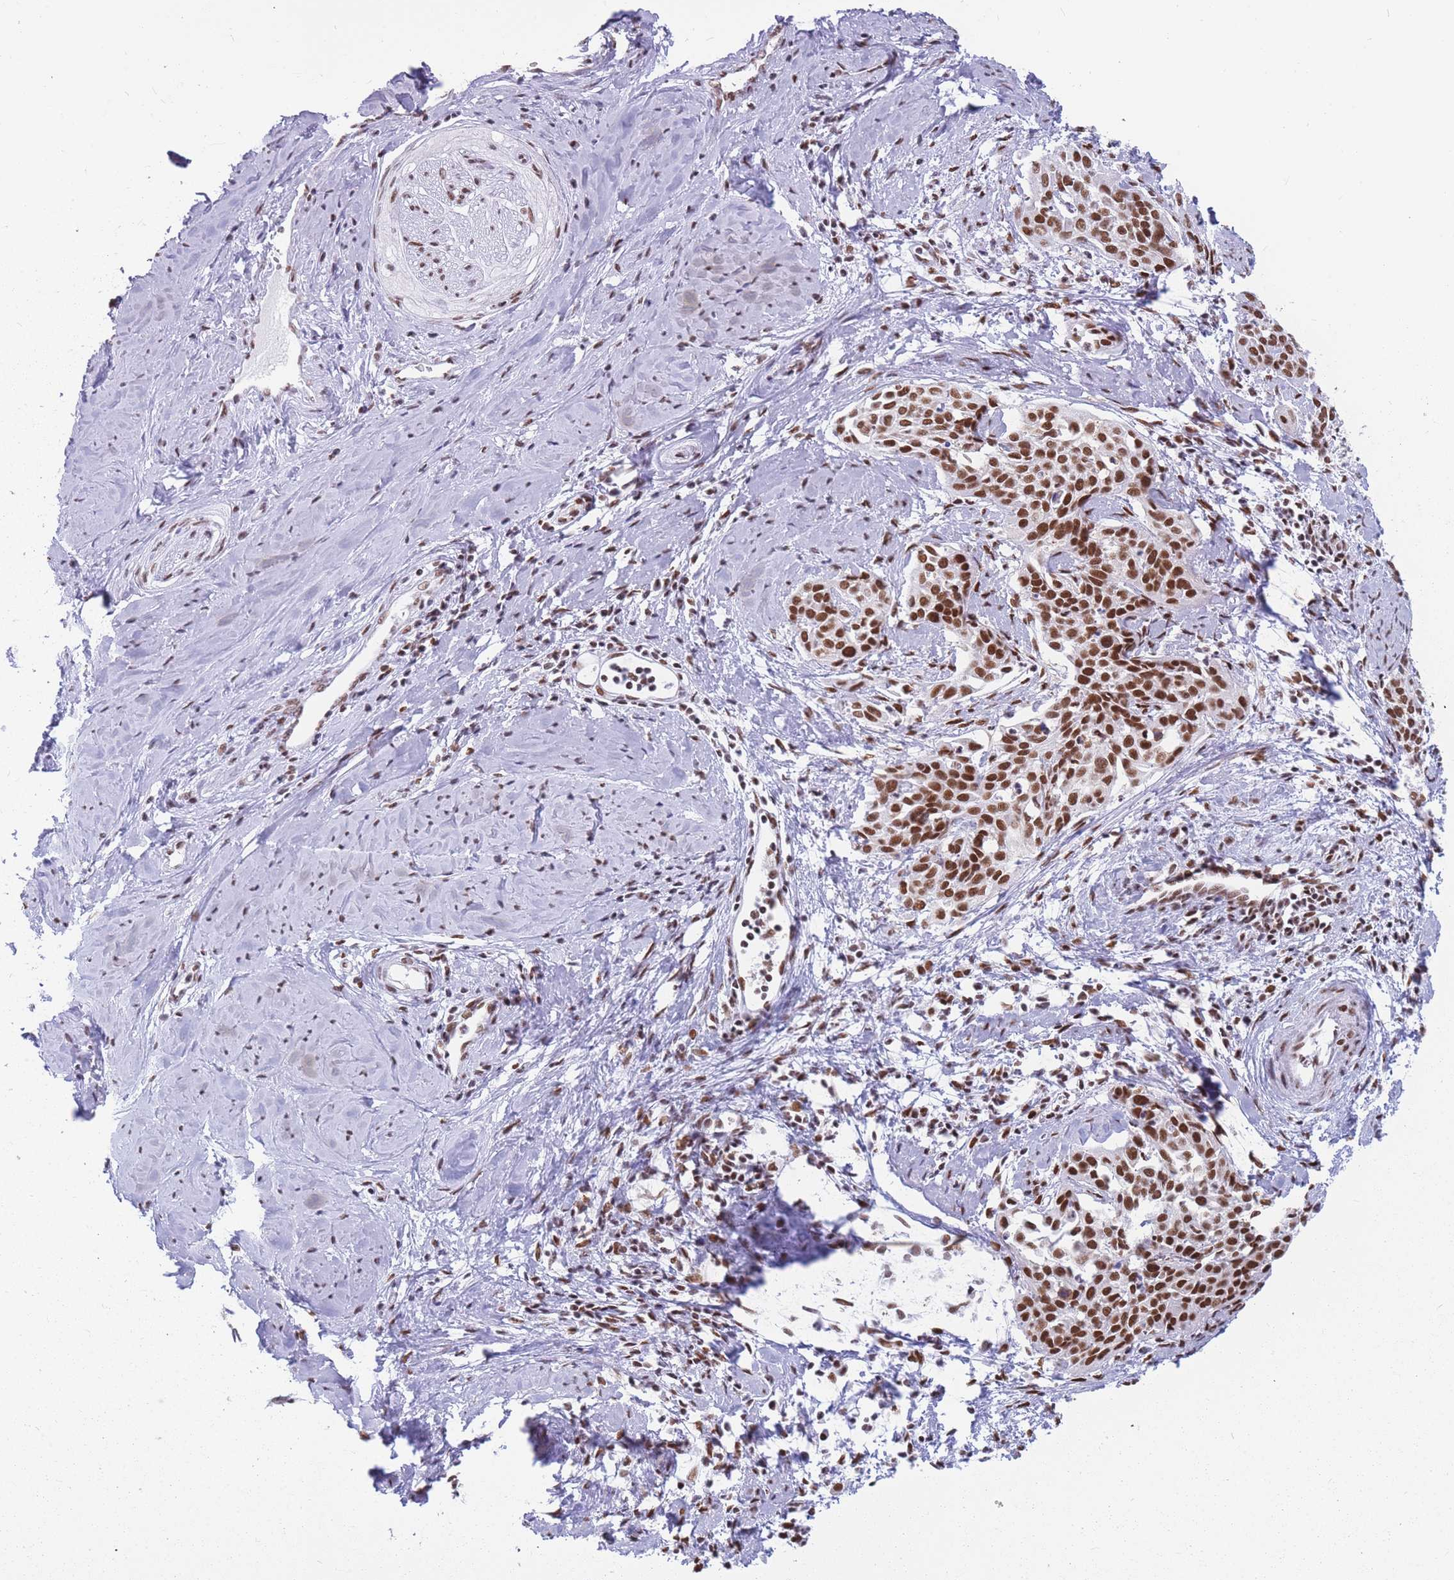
{"staining": {"intensity": "strong", "quantity": ">75%", "location": "nuclear"}, "tissue": "cervical cancer", "cell_type": "Tumor cells", "image_type": "cancer", "snomed": [{"axis": "morphology", "description": "Squamous cell carcinoma, NOS"}, {"axis": "topography", "description": "Cervix"}], "caption": "Immunohistochemistry (DAB (3,3'-diaminobenzidine)) staining of cervical squamous cell carcinoma displays strong nuclear protein expression in about >75% of tumor cells.", "gene": "HNRNPUL1", "patient": {"sex": "female", "age": 44}}